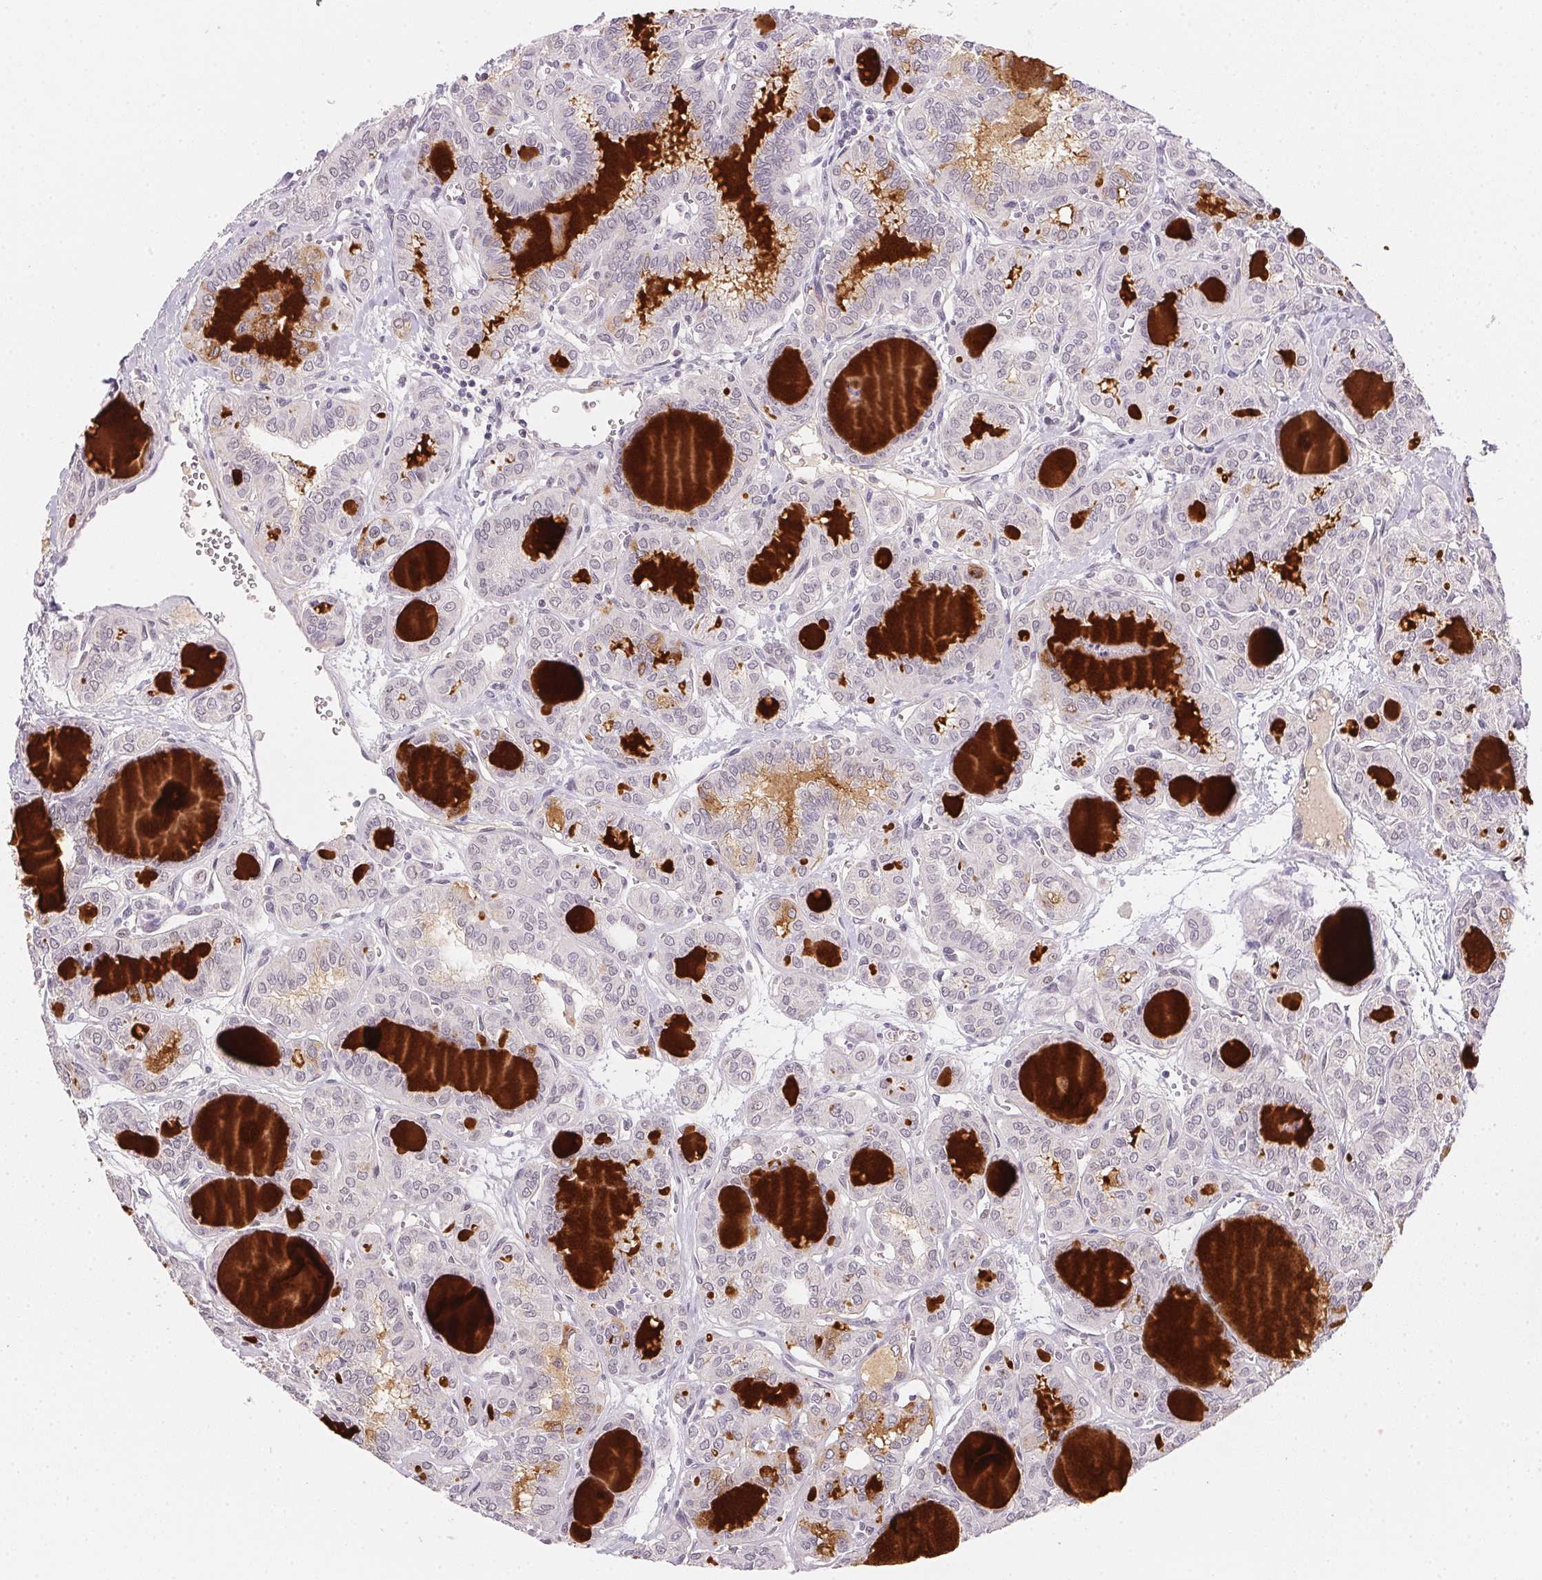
{"staining": {"intensity": "negative", "quantity": "none", "location": "none"}, "tissue": "thyroid cancer", "cell_type": "Tumor cells", "image_type": "cancer", "snomed": [{"axis": "morphology", "description": "Papillary adenocarcinoma, NOS"}, {"axis": "topography", "description": "Thyroid gland"}], "caption": "DAB immunohistochemical staining of papillary adenocarcinoma (thyroid) shows no significant positivity in tumor cells. (DAB immunohistochemistry (IHC) with hematoxylin counter stain).", "gene": "POLR3G", "patient": {"sex": "female", "age": 41}}